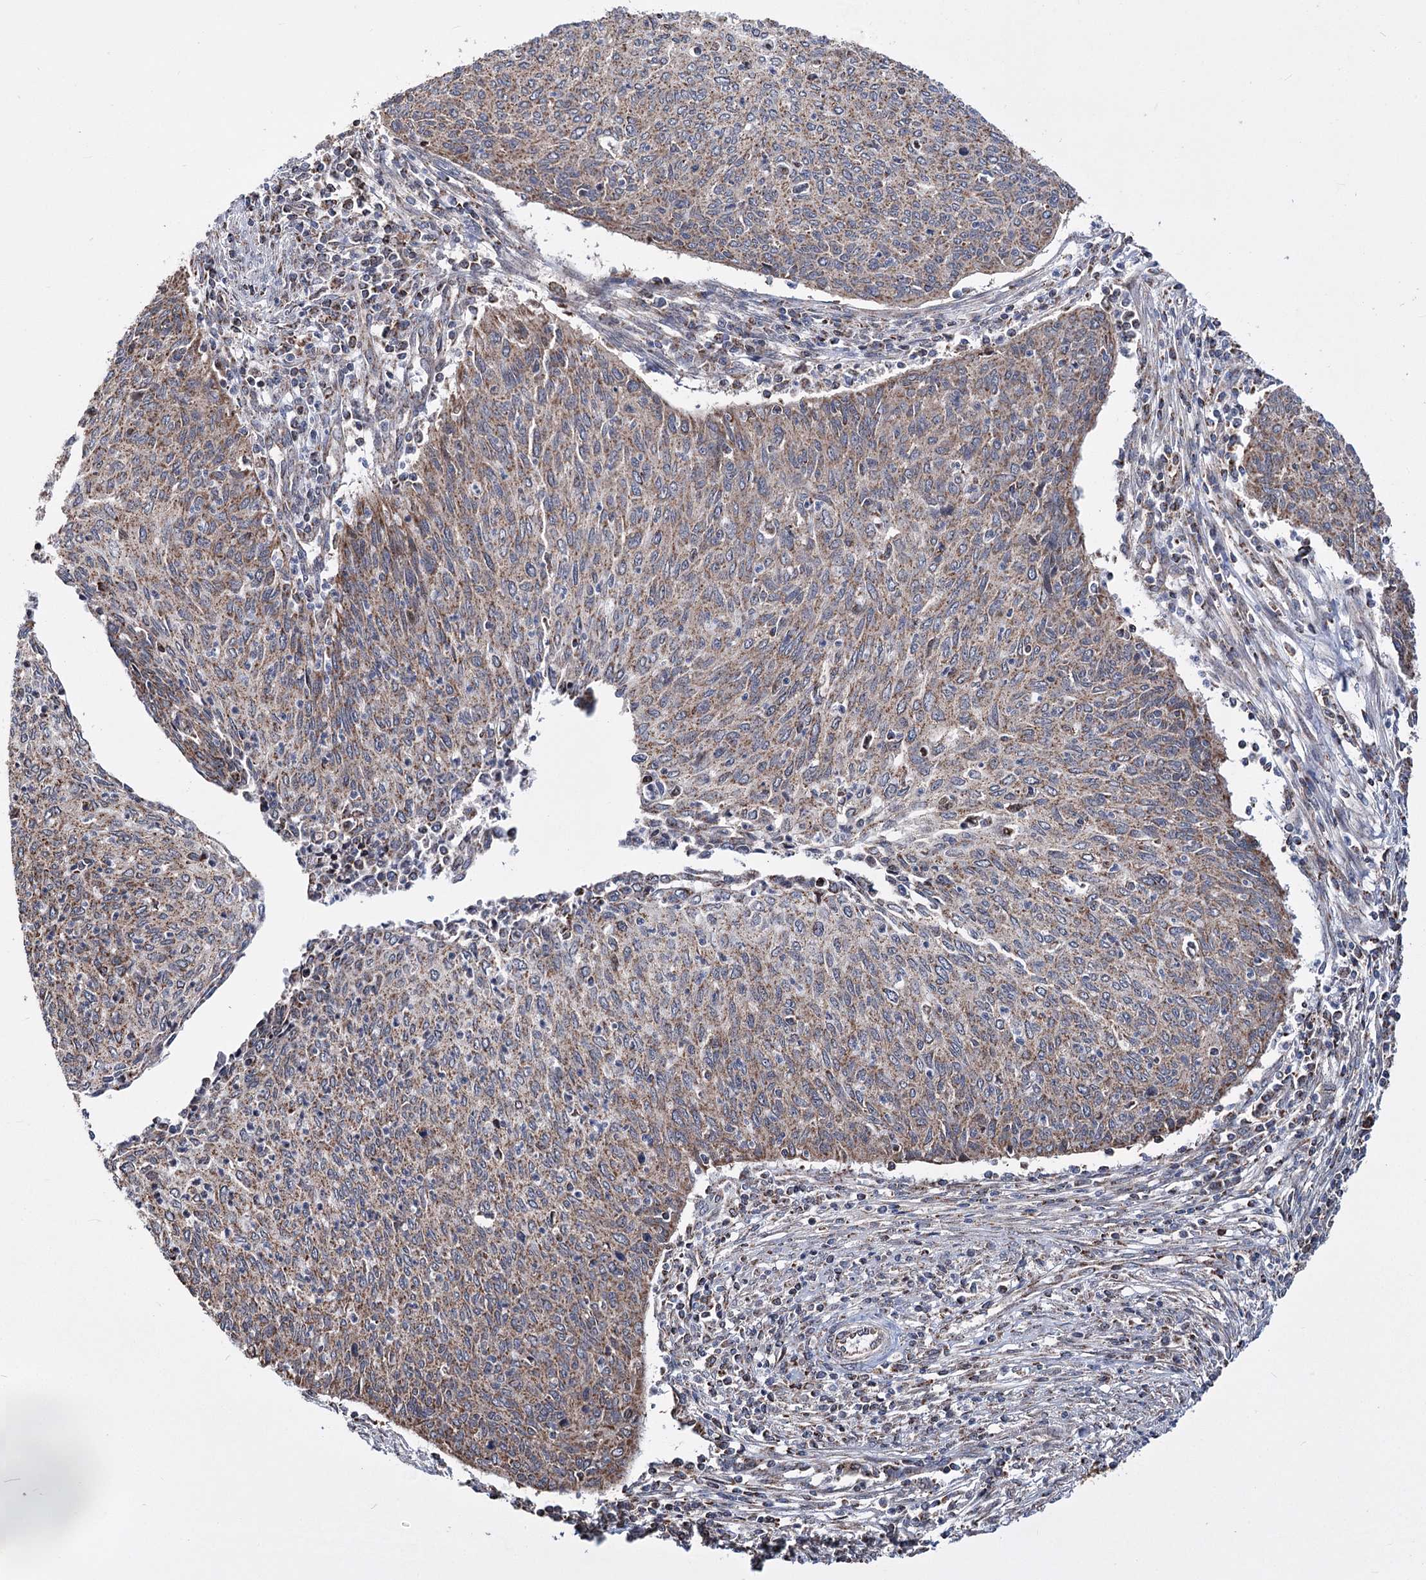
{"staining": {"intensity": "moderate", "quantity": "25%-75%", "location": "cytoplasmic/membranous"}, "tissue": "cervical cancer", "cell_type": "Tumor cells", "image_type": "cancer", "snomed": [{"axis": "morphology", "description": "Squamous cell carcinoma, NOS"}, {"axis": "topography", "description": "Cervix"}], "caption": "Immunohistochemistry staining of squamous cell carcinoma (cervical), which demonstrates medium levels of moderate cytoplasmic/membranous expression in about 25%-75% of tumor cells indicating moderate cytoplasmic/membranous protein expression. The staining was performed using DAB (brown) for protein detection and nuclei were counterstained in hematoxylin (blue).", "gene": "CREB3L4", "patient": {"sex": "female", "age": 38}}